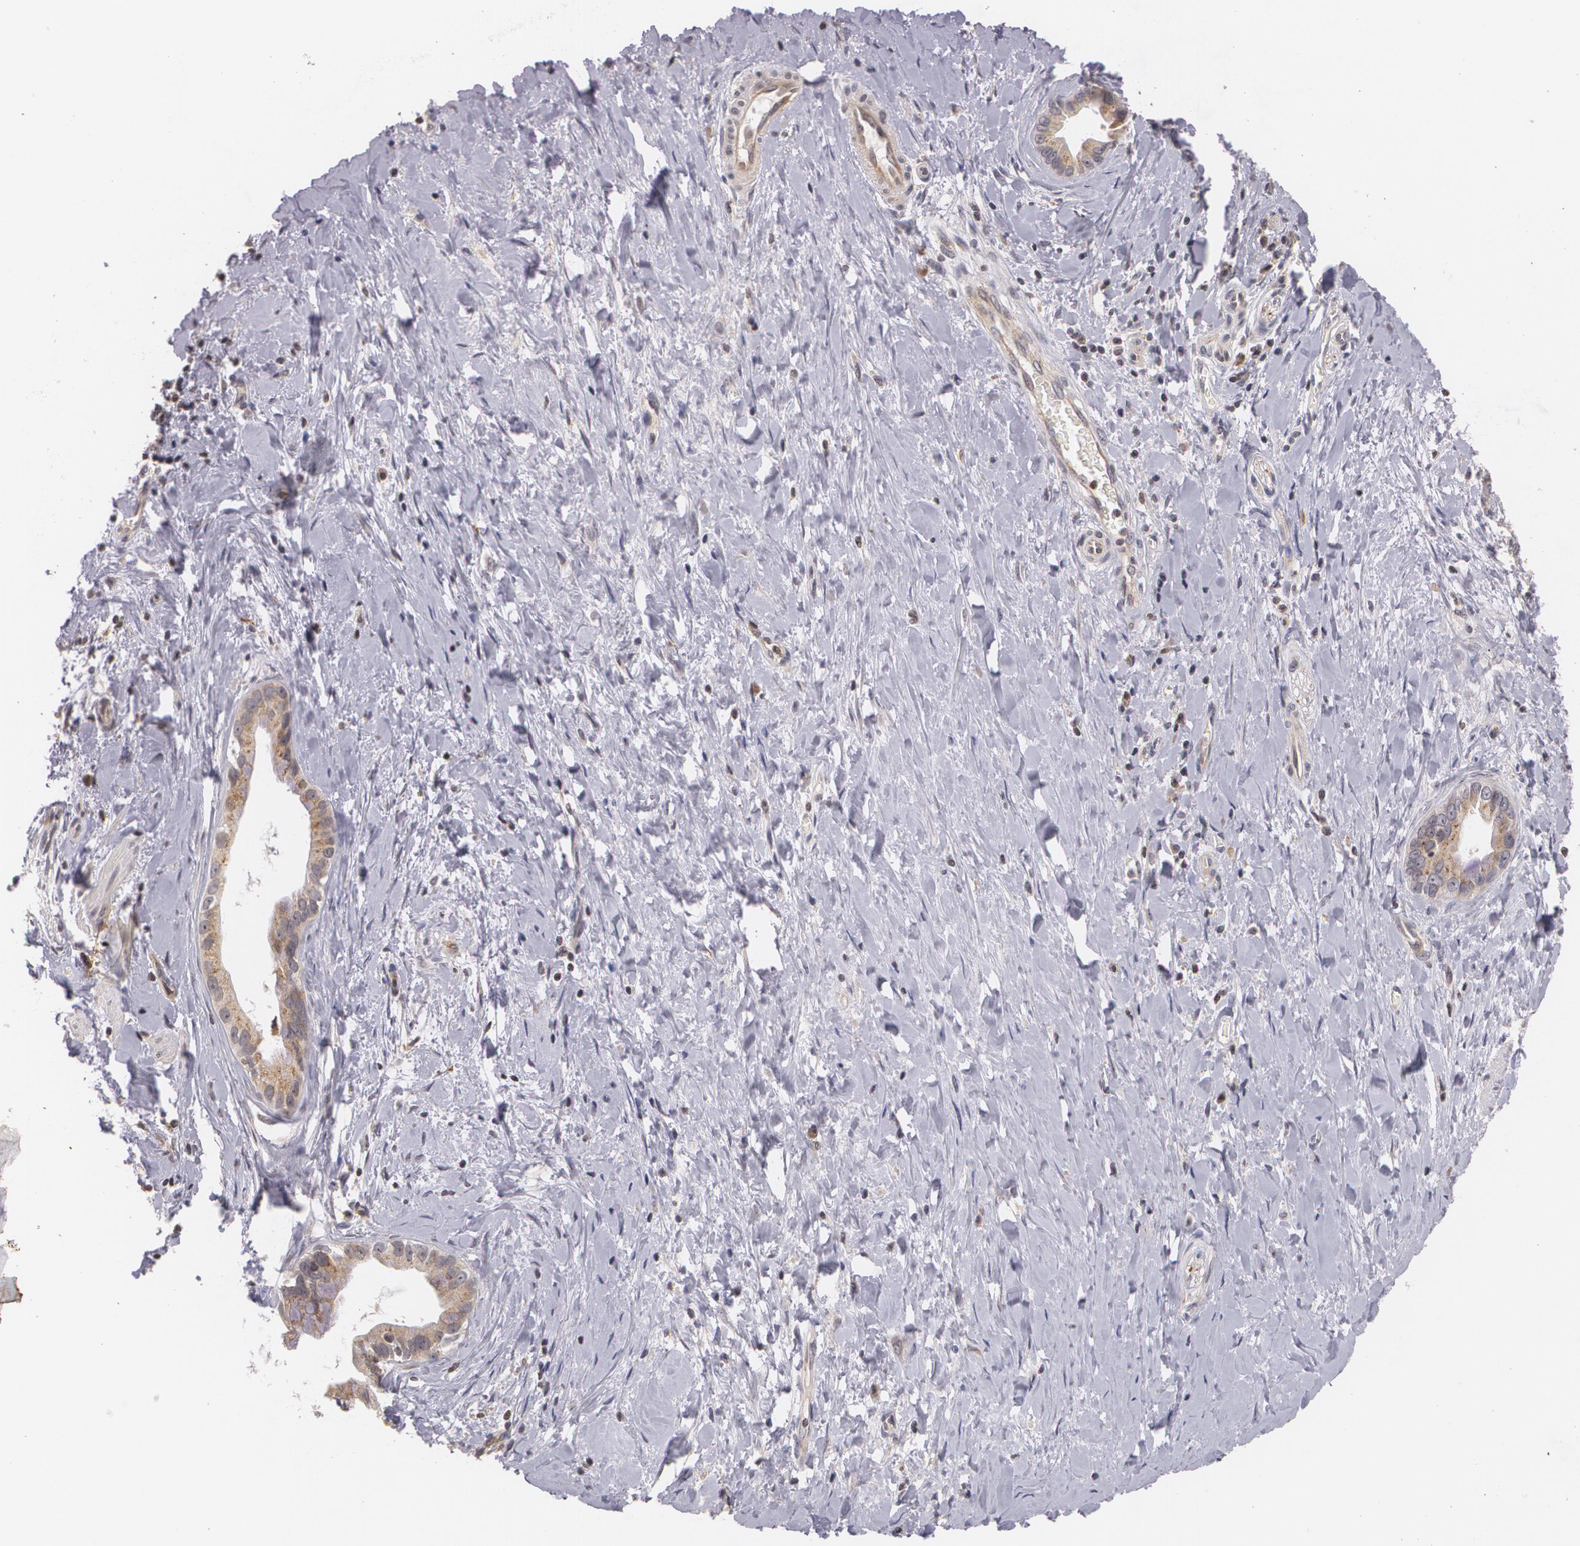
{"staining": {"intensity": "weak", "quantity": ">75%", "location": "cytoplasmic/membranous"}, "tissue": "liver cancer", "cell_type": "Tumor cells", "image_type": "cancer", "snomed": [{"axis": "morphology", "description": "Cholangiocarcinoma"}, {"axis": "topography", "description": "Liver"}], "caption": "Brown immunohistochemical staining in cholangiocarcinoma (liver) exhibits weak cytoplasmic/membranous expression in about >75% of tumor cells. (Stains: DAB (3,3'-diaminobenzidine) in brown, nuclei in blue, Microscopy: brightfield microscopy at high magnification).", "gene": "VAV3", "patient": {"sex": "female", "age": 65}}